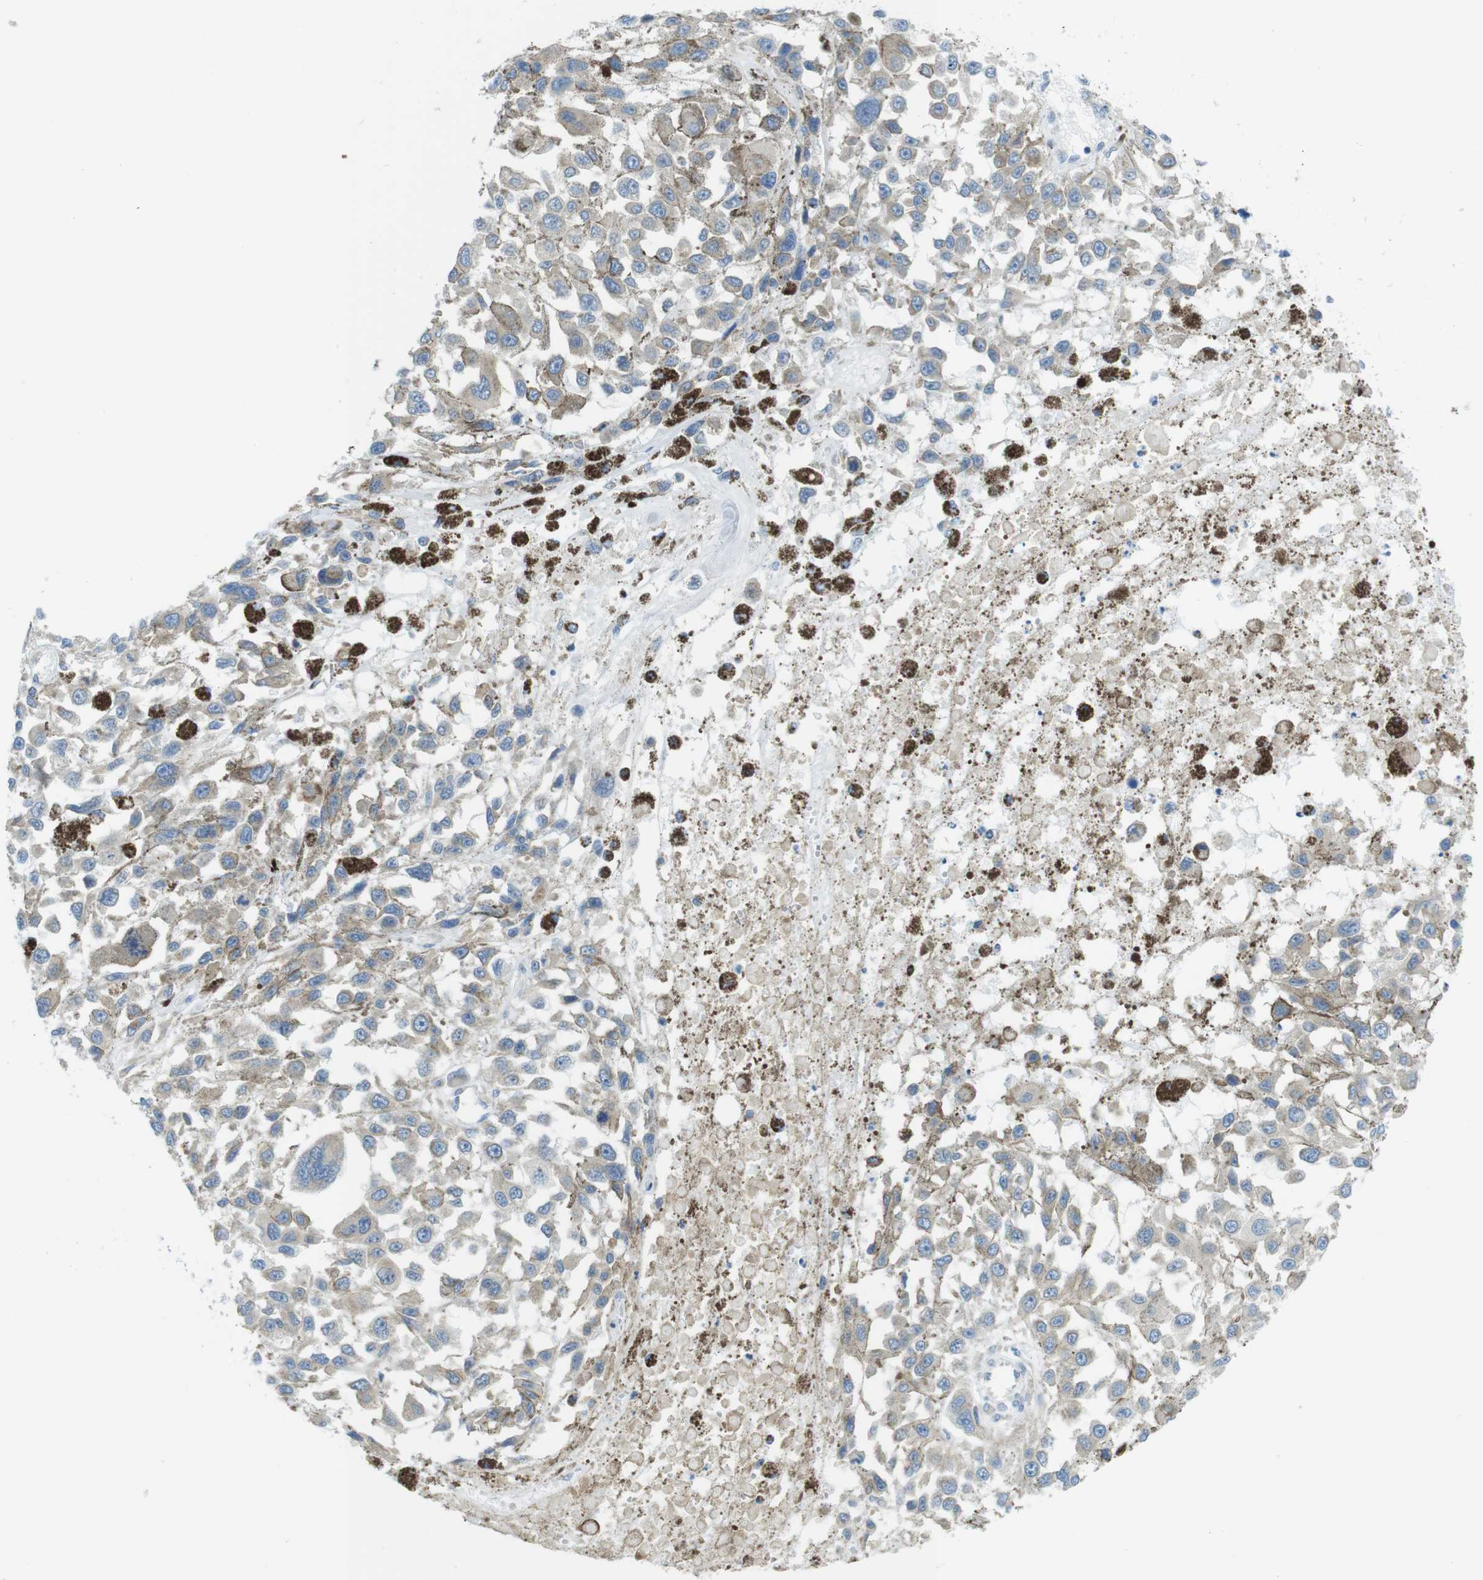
{"staining": {"intensity": "weak", "quantity": ">75%", "location": "cytoplasmic/membranous"}, "tissue": "melanoma", "cell_type": "Tumor cells", "image_type": "cancer", "snomed": [{"axis": "morphology", "description": "Malignant melanoma, Metastatic site"}, {"axis": "topography", "description": "Lymph node"}], "caption": "Weak cytoplasmic/membranous staining for a protein is present in approximately >75% of tumor cells of melanoma using immunohistochemistry.", "gene": "CLPTM1L", "patient": {"sex": "male", "age": 59}}